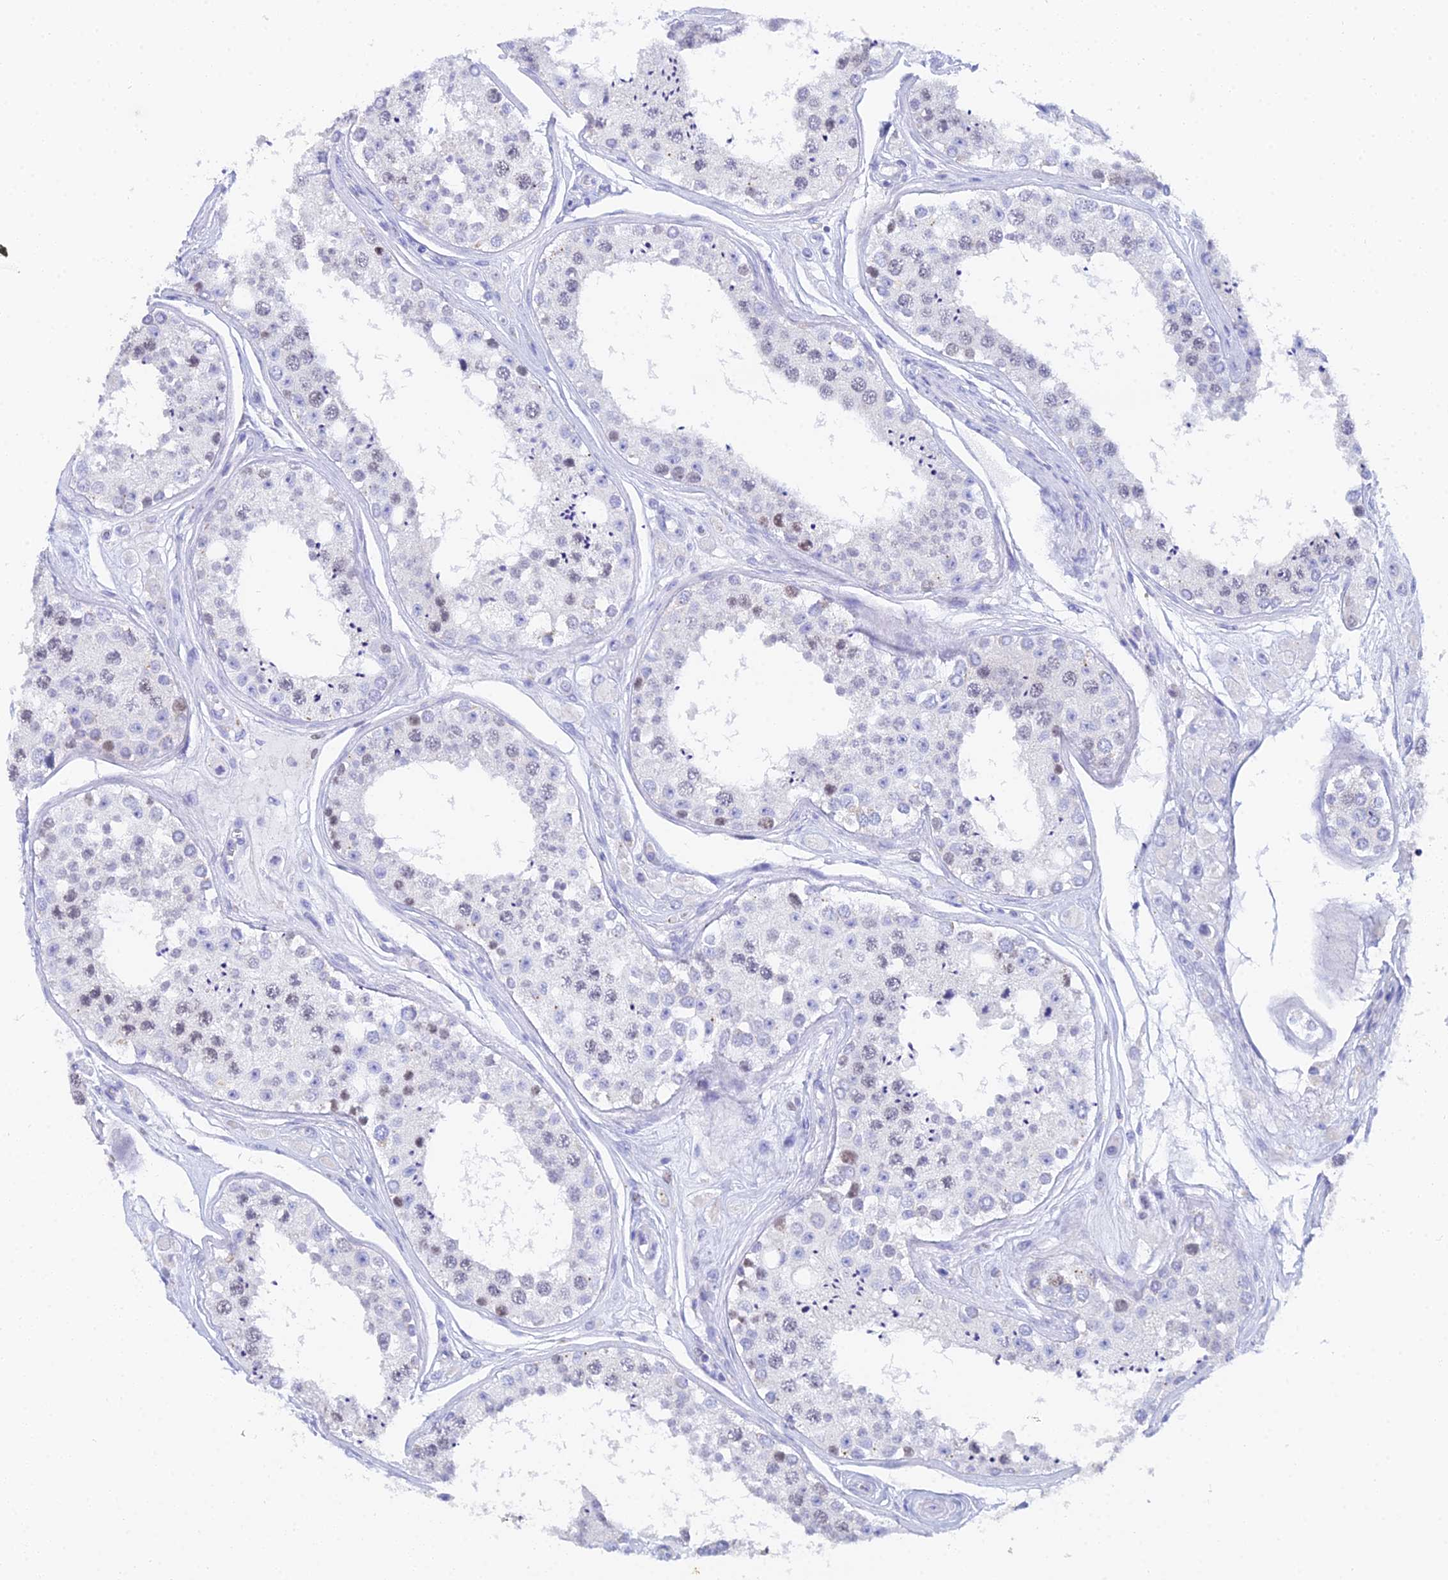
{"staining": {"intensity": "moderate", "quantity": "25%-75%", "location": "nuclear"}, "tissue": "testis", "cell_type": "Cells in seminiferous ducts", "image_type": "normal", "snomed": [{"axis": "morphology", "description": "Normal tissue, NOS"}, {"axis": "topography", "description": "Testis"}], "caption": "Protein expression by immunohistochemistry (IHC) demonstrates moderate nuclear expression in approximately 25%-75% of cells in seminiferous ducts in normal testis.", "gene": "MCM2", "patient": {"sex": "male", "age": 25}}